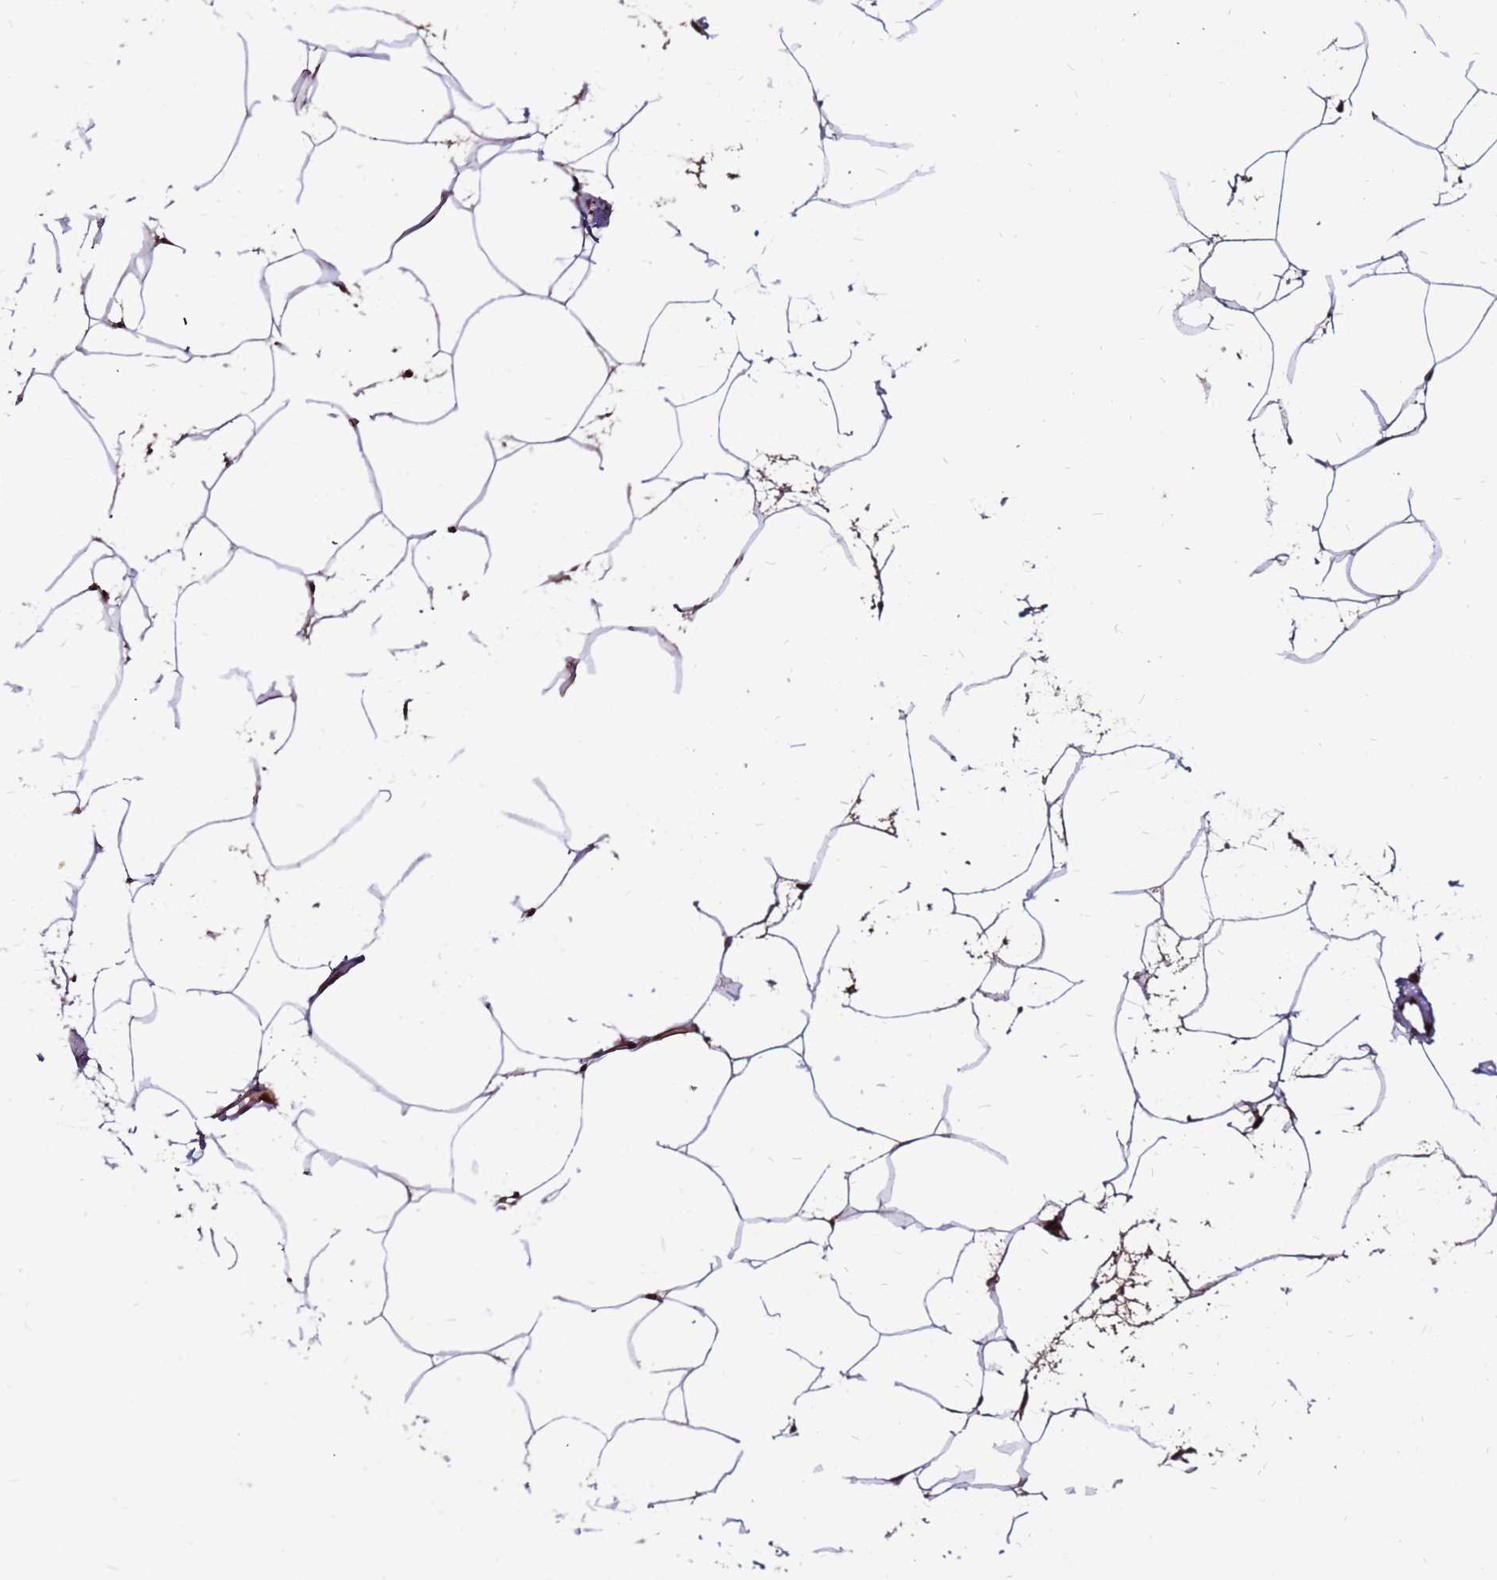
{"staining": {"intensity": "weak", "quantity": ">75%", "location": "cytoplasmic/membranous,nuclear"}, "tissue": "adipose tissue", "cell_type": "Adipocytes", "image_type": "normal", "snomed": [{"axis": "morphology", "description": "Normal tissue, NOS"}, {"axis": "topography", "description": "Adipose tissue"}], "caption": "This micrograph demonstrates IHC staining of normal human adipose tissue, with low weak cytoplasmic/membranous,nuclear expression in approximately >75% of adipocytes.", "gene": "CCDC71", "patient": {"sex": "female", "age": 37}}